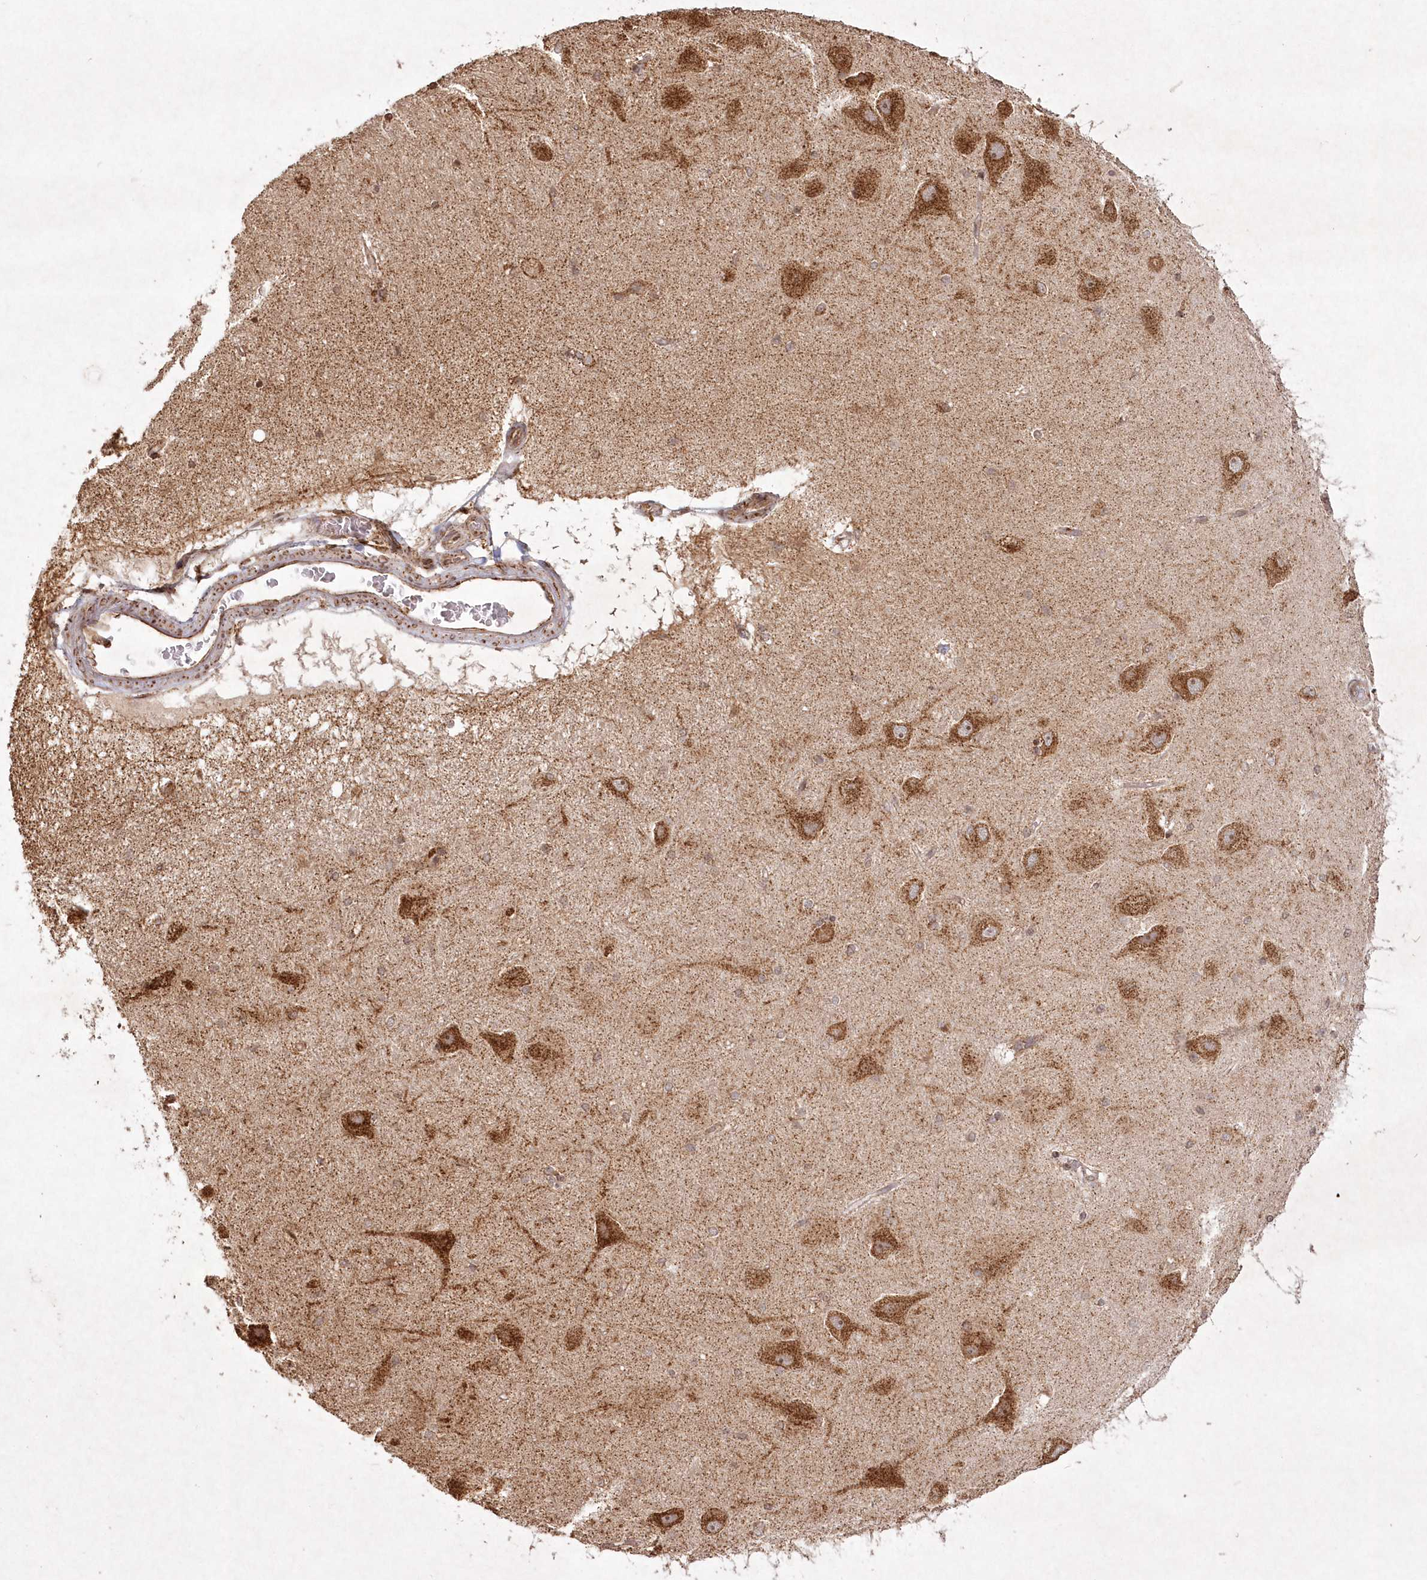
{"staining": {"intensity": "moderate", "quantity": "<25%", "location": "cytoplasmic/membranous"}, "tissue": "hippocampus", "cell_type": "Glial cells", "image_type": "normal", "snomed": [{"axis": "morphology", "description": "Normal tissue, NOS"}, {"axis": "topography", "description": "Hippocampus"}], "caption": "IHC of normal human hippocampus reveals low levels of moderate cytoplasmic/membranous expression in about <25% of glial cells.", "gene": "LRPPRC", "patient": {"sex": "female", "age": 54}}